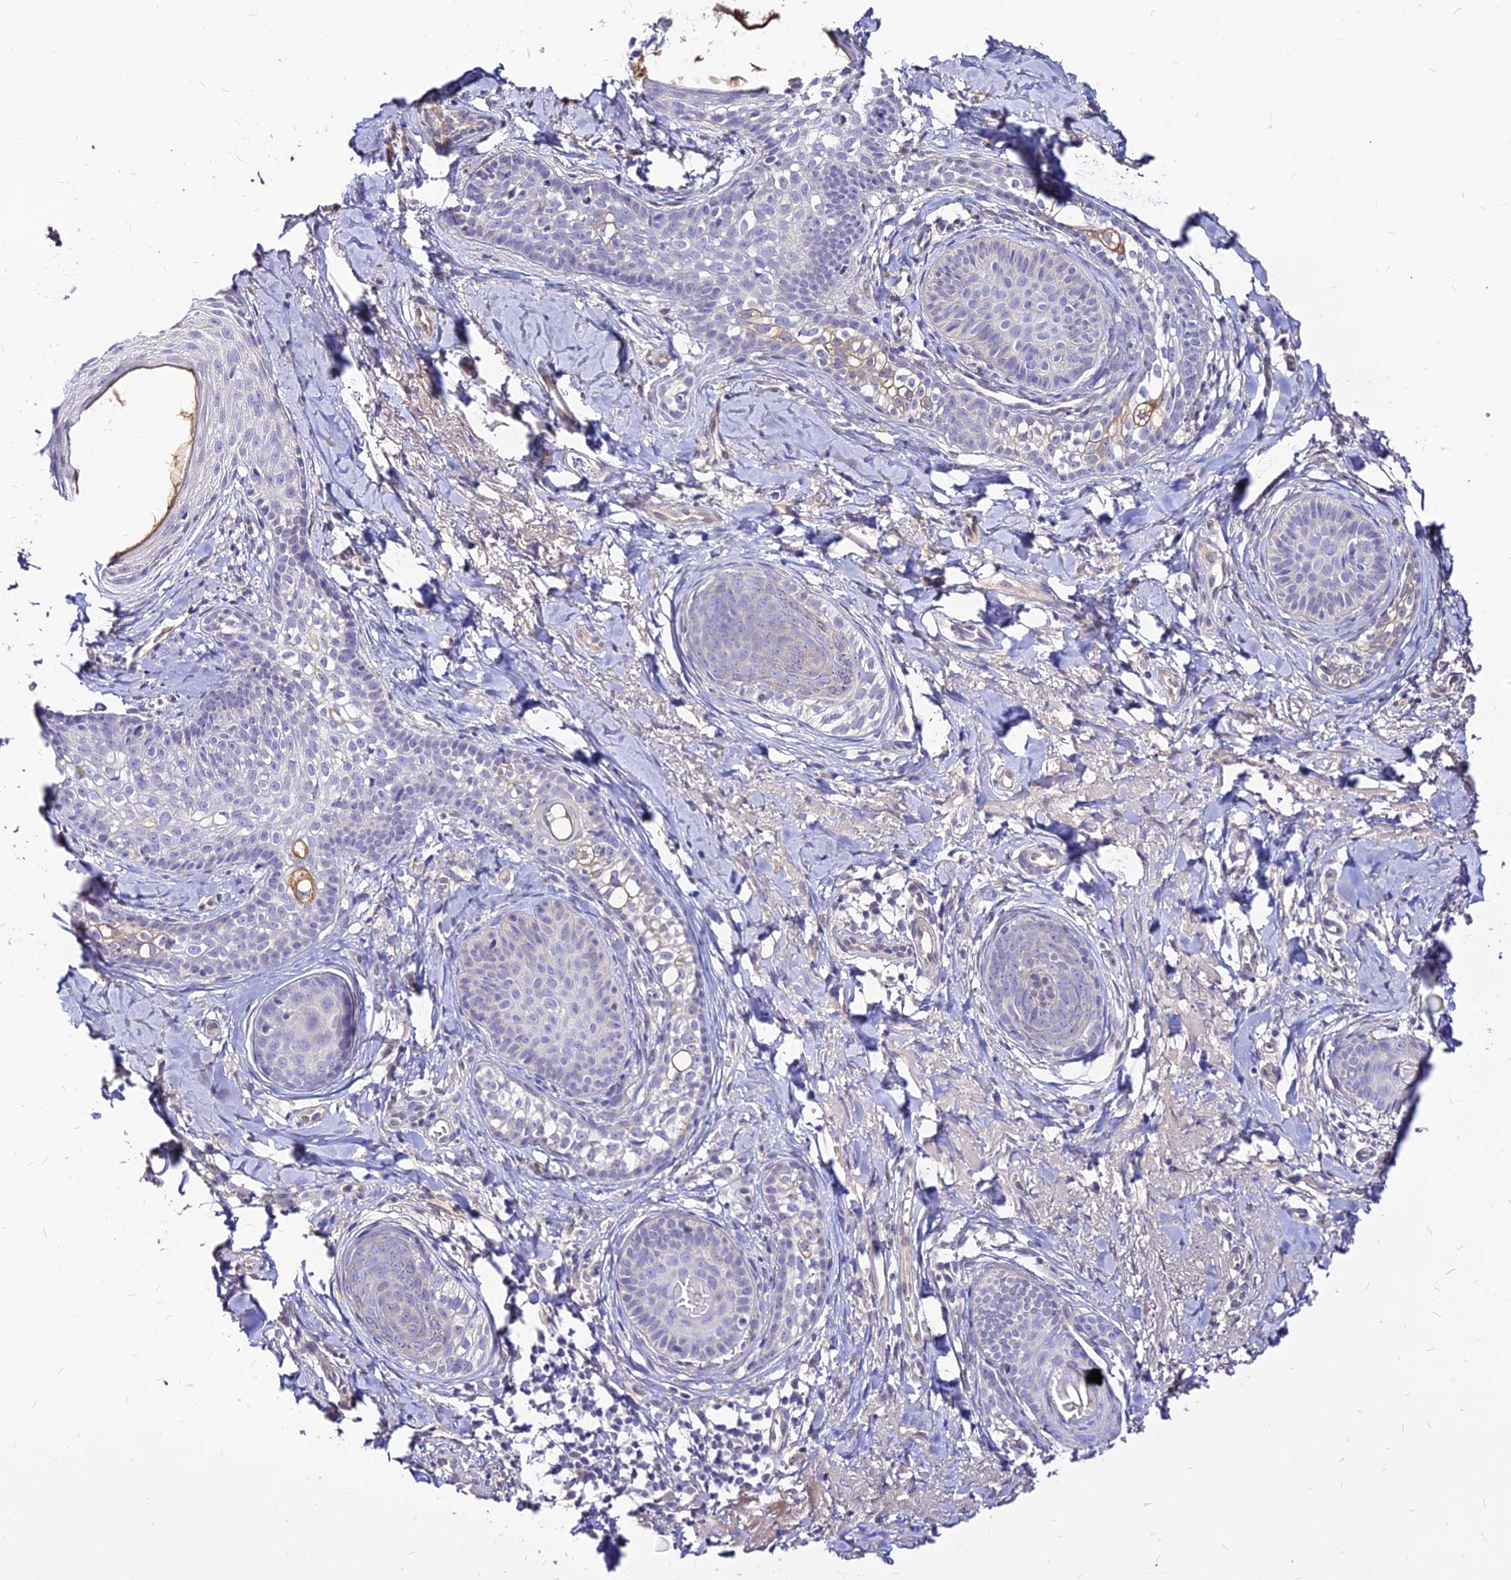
{"staining": {"intensity": "negative", "quantity": "none", "location": "none"}, "tissue": "skin cancer", "cell_type": "Tumor cells", "image_type": "cancer", "snomed": [{"axis": "morphology", "description": "Basal cell carcinoma"}, {"axis": "topography", "description": "Skin"}], "caption": "Human skin cancer stained for a protein using immunohistochemistry (IHC) shows no expression in tumor cells.", "gene": "CZIB", "patient": {"sex": "female", "age": 76}}